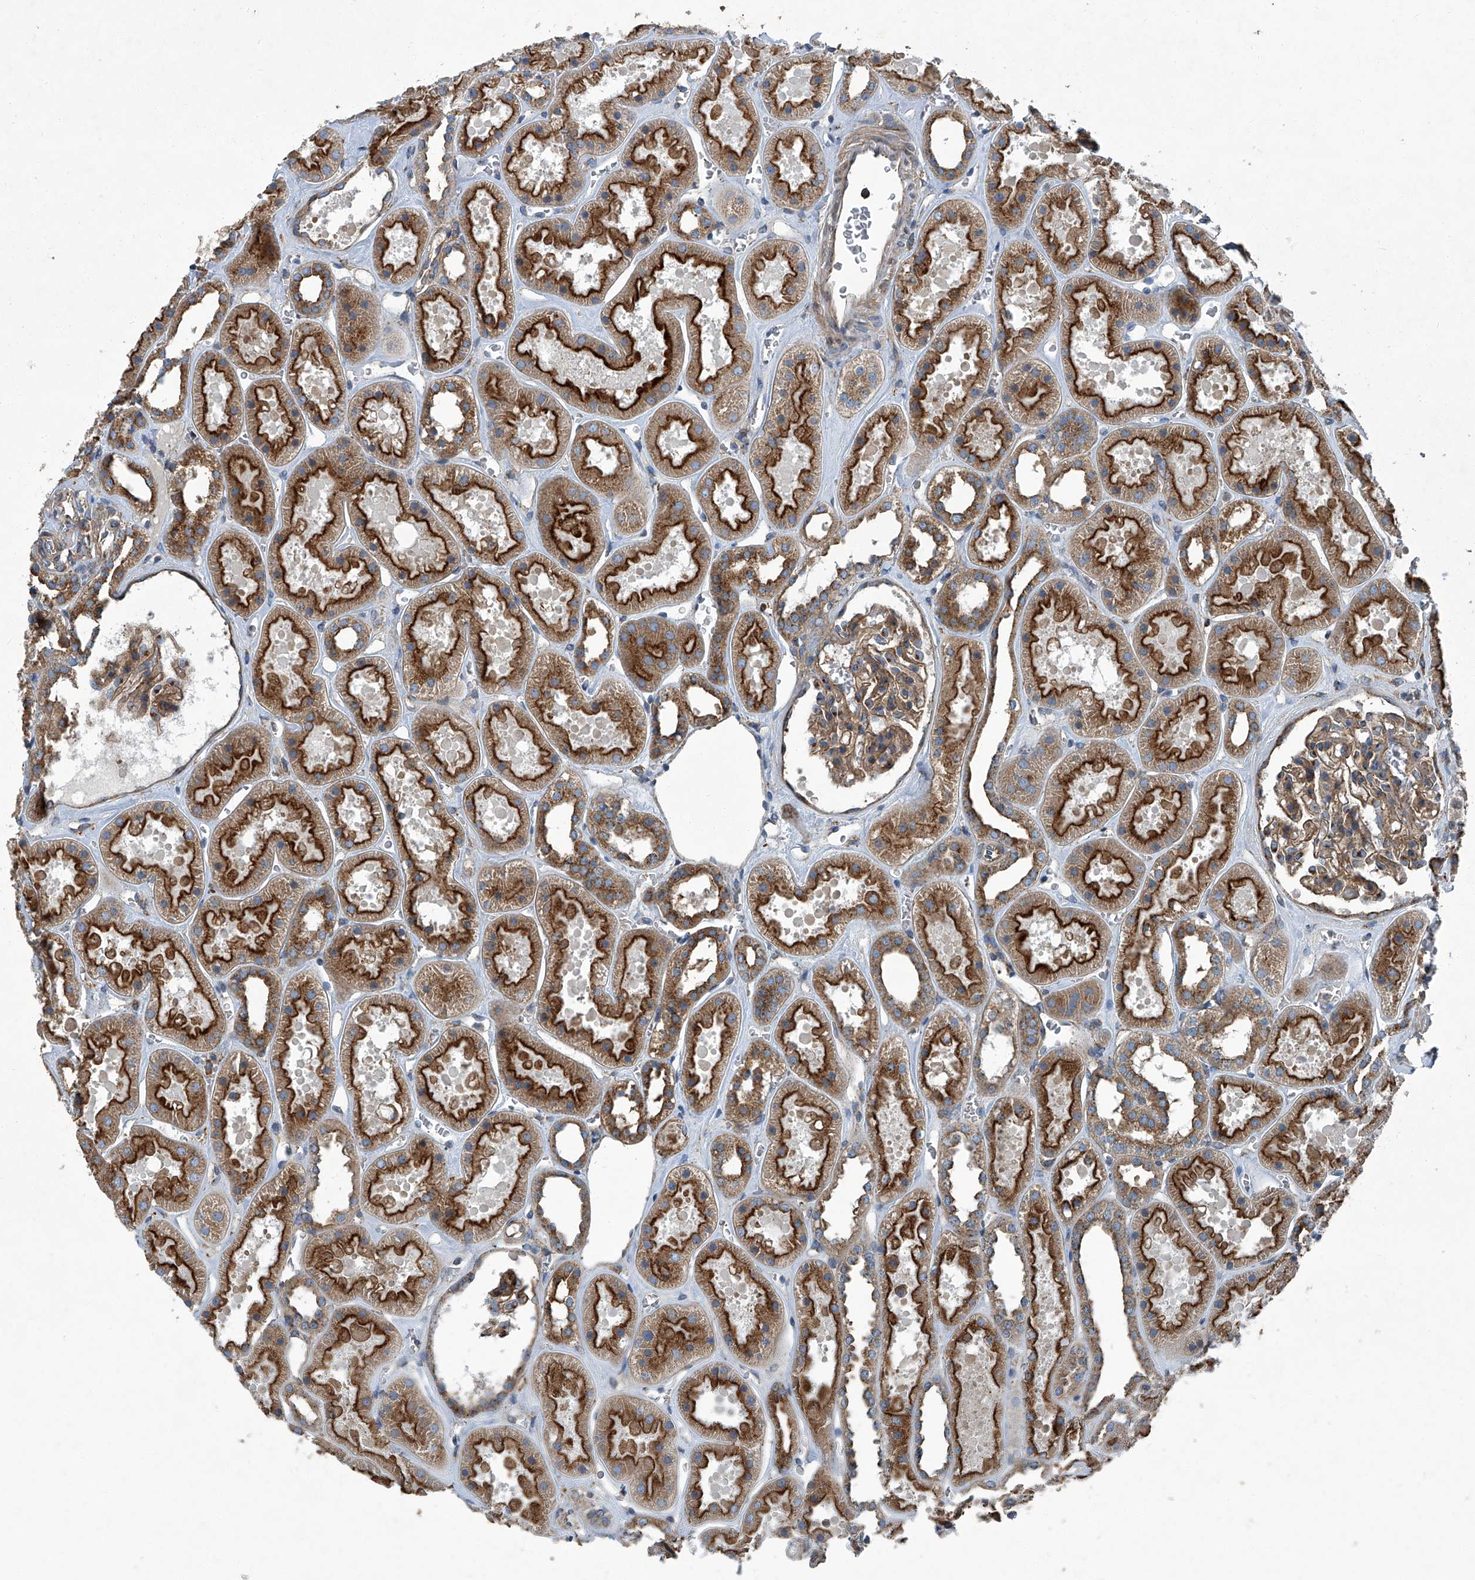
{"staining": {"intensity": "moderate", "quantity": ">75%", "location": "cytoplasmic/membranous"}, "tissue": "kidney", "cell_type": "Cells in glomeruli", "image_type": "normal", "snomed": [{"axis": "morphology", "description": "Normal tissue, NOS"}, {"axis": "topography", "description": "Kidney"}], "caption": "An IHC histopathology image of unremarkable tissue is shown. Protein staining in brown highlights moderate cytoplasmic/membranous positivity in kidney within cells in glomeruli. Using DAB (3,3'-diaminobenzidine) (brown) and hematoxylin (blue) stains, captured at high magnification using brightfield microscopy.", "gene": "PIGH", "patient": {"sex": "female", "age": 41}}